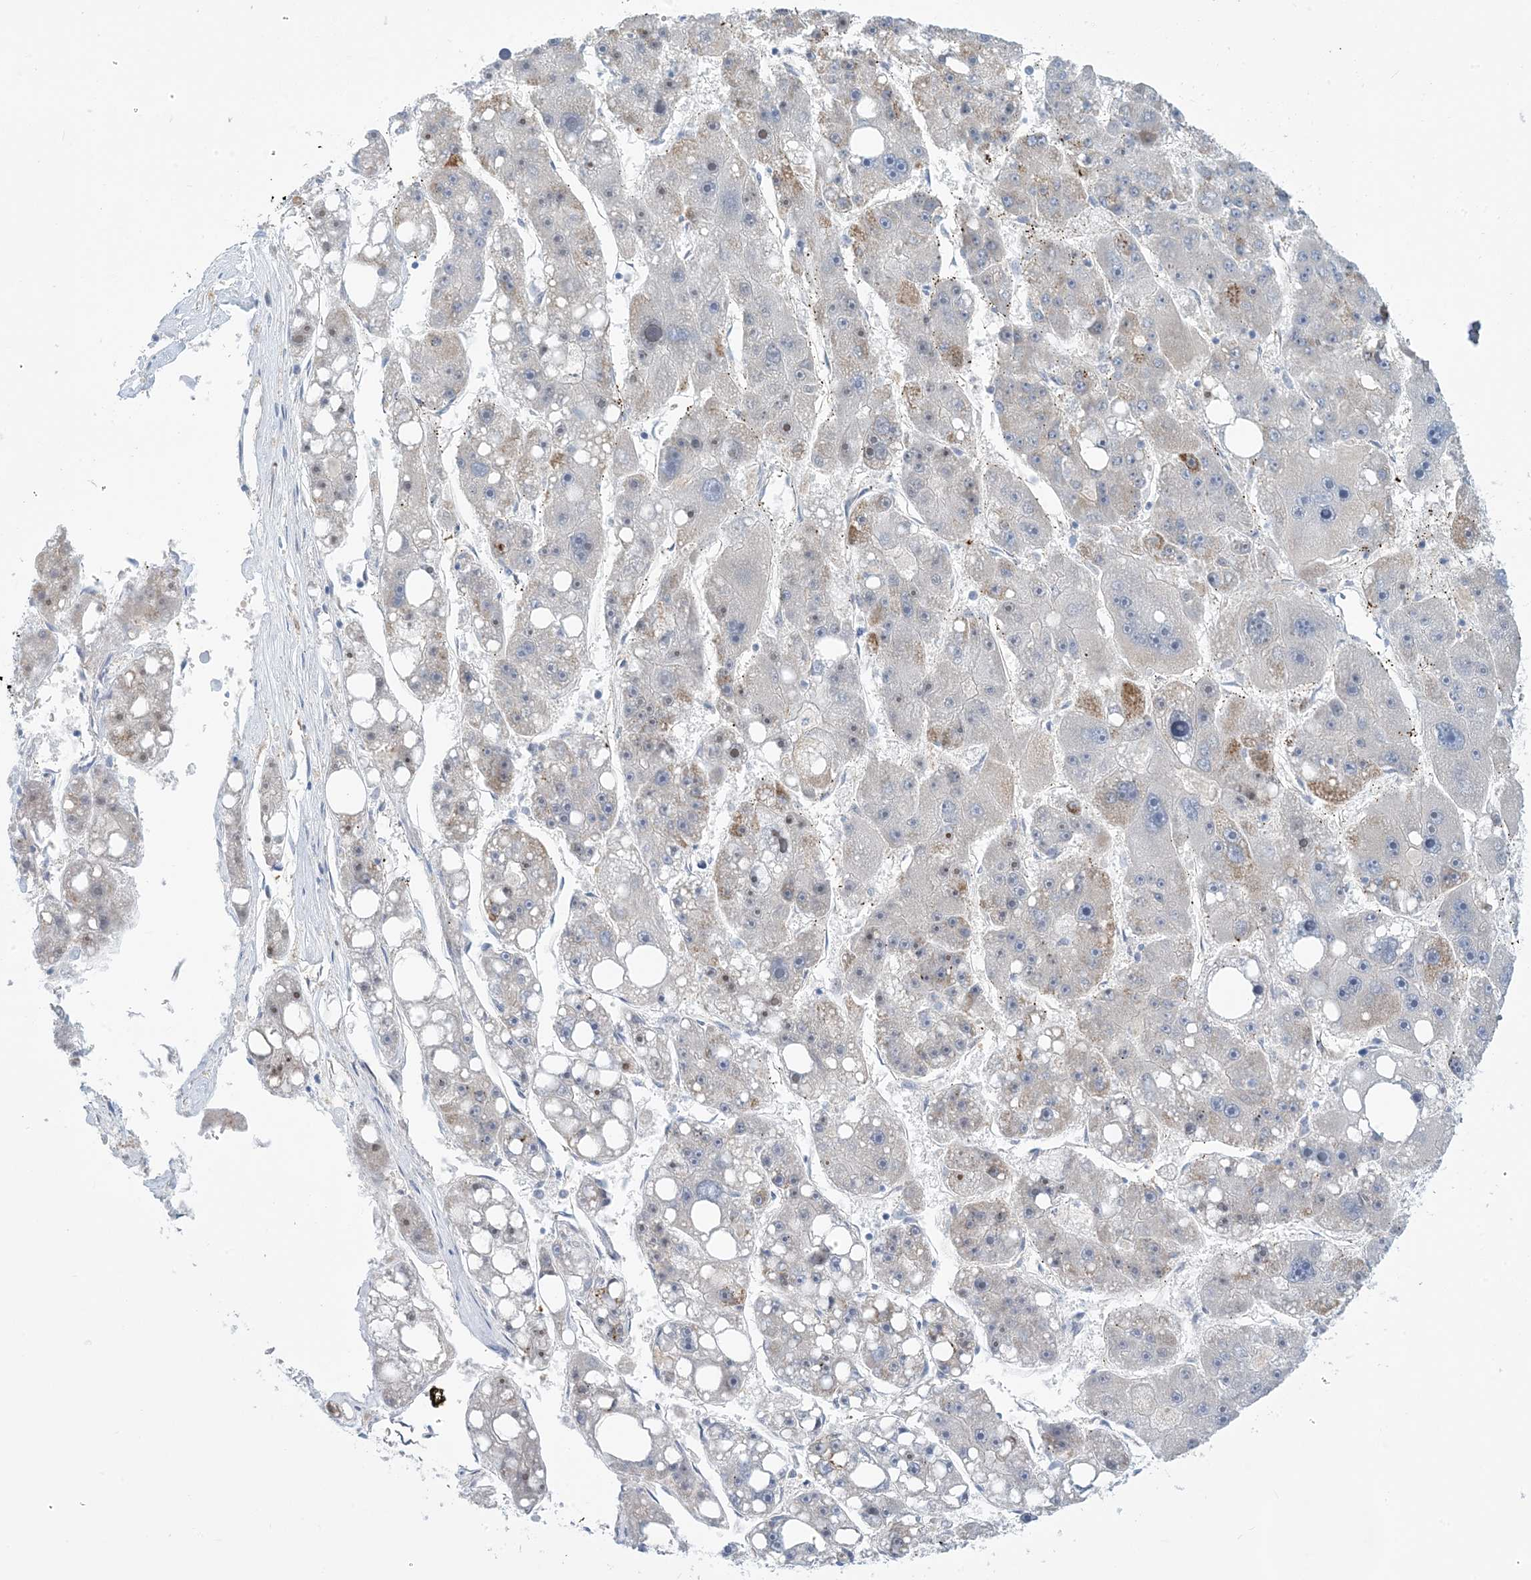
{"staining": {"intensity": "negative", "quantity": "none", "location": "none"}, "tissue": "liver cancer", "cell_type": "Tumor cells", "image_type": "cancer", "snomed": [{"axis": "morphology", "description": "Carcinoma, Hepatocellular, NOS"}, {"axis": "topography", "description": "Liver"}], "caption": "Histopathology image shows no protein expression in tumor cells of hepatocellular carcinoma (liver) tissue.", "gene": "EIF2A", "patient": {"sex": "female", "age": 61}}